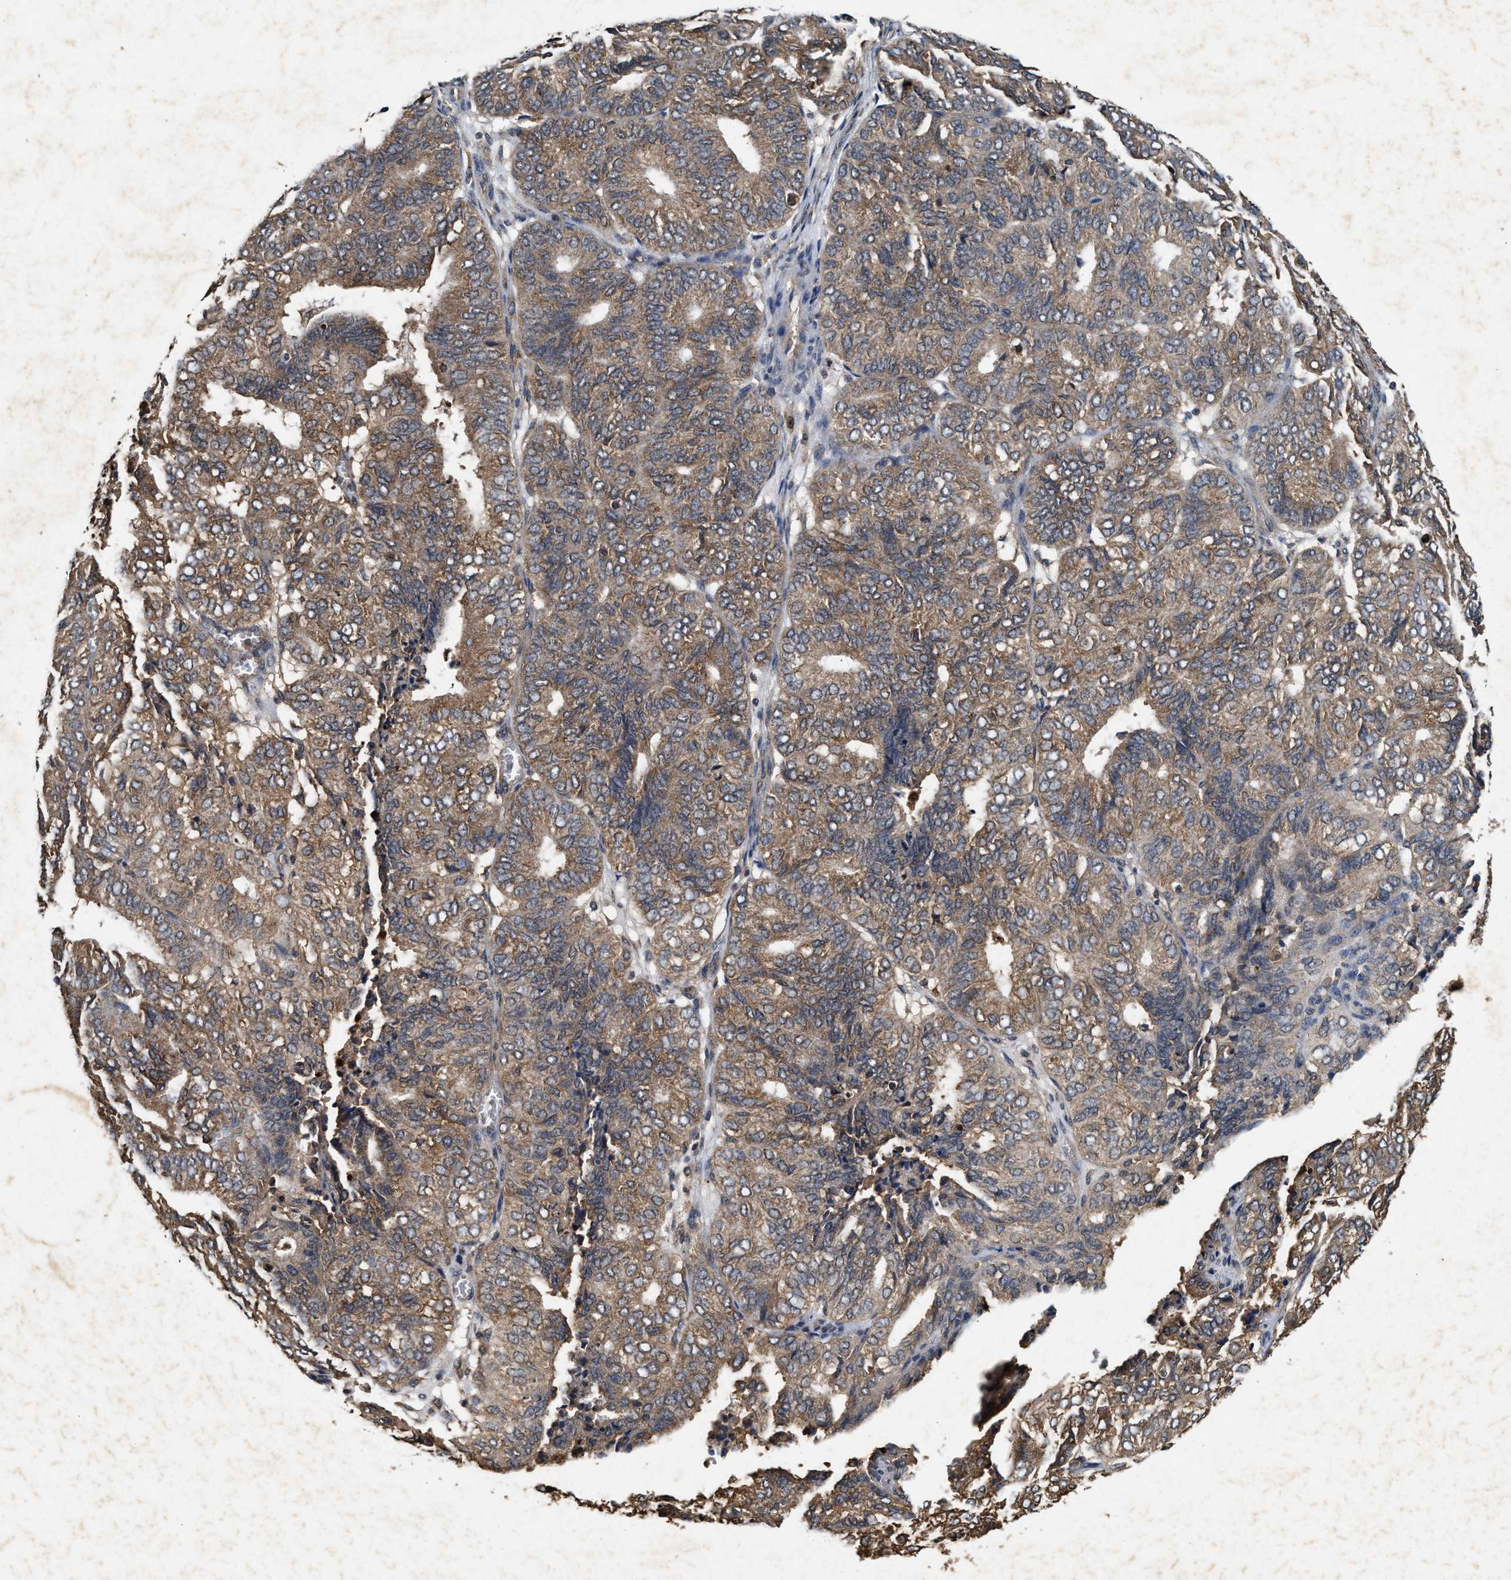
{"staining": {"intensity": "moderate", "quantity": ">75%", "location": "cytoplasmic/membranous"}, "tissue": "endometrial cancer", "cell_type": "Tumor cells", "image_type": "cancer", "snomed": [{"axis": "morphology", "description": "Adenocarcinoma, NOS"}, {"axis": "topography", "description": "Uterus"}], "caption": "A medium amount of moderate cytoplasmic/membranous staining is appreciated in approximately >75% of tumor cells in endometrial adenocarcinoma tissue.", "gene": "PDAP1", "patient": {"sex": "female", "age": 60}}